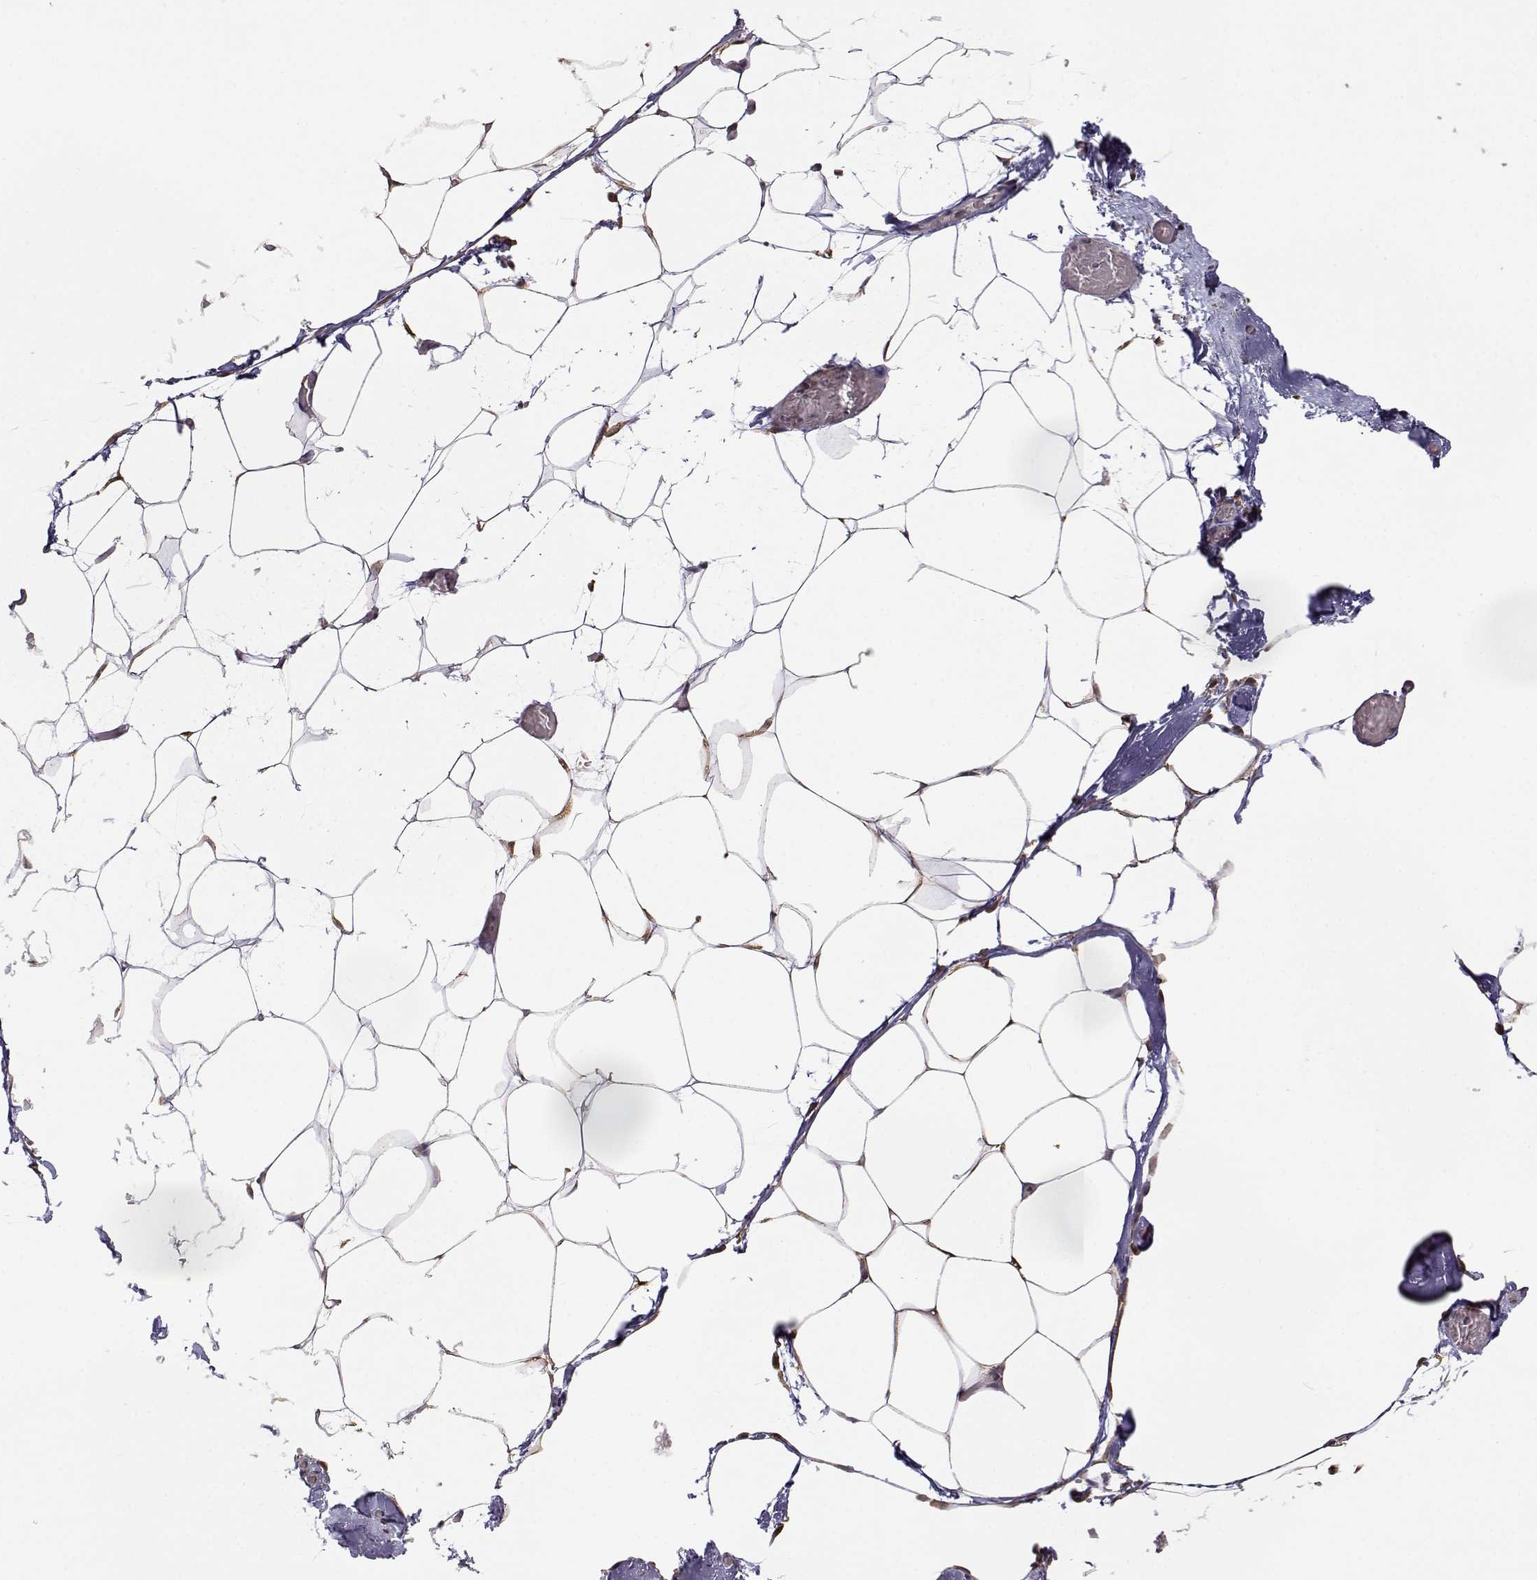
{"staining": {"intensity": "weak", "quantity": ">75%", "location": "cytoplasmic/membranous"}, "tissue": "adipose tissue", "cell_type": "Adipocytes", "image_type": "normal", "snomed": [{"axis": "morphology", "description": "Normal tissue, NOS"}, {"axis": "topography", "description": "Adipose tissue"}], "caption": "This photomicrograph shows unremarkable adipose tissue stained with immunohistochemistry (IHC) to label a protein in brown. The cytoplasmic/membranous of adipocytes show weak positivity for the protein. Nuclei are counter-stained blue.", "gene": "PAIP1", "patient": {"sex": "male", "age": 57}}